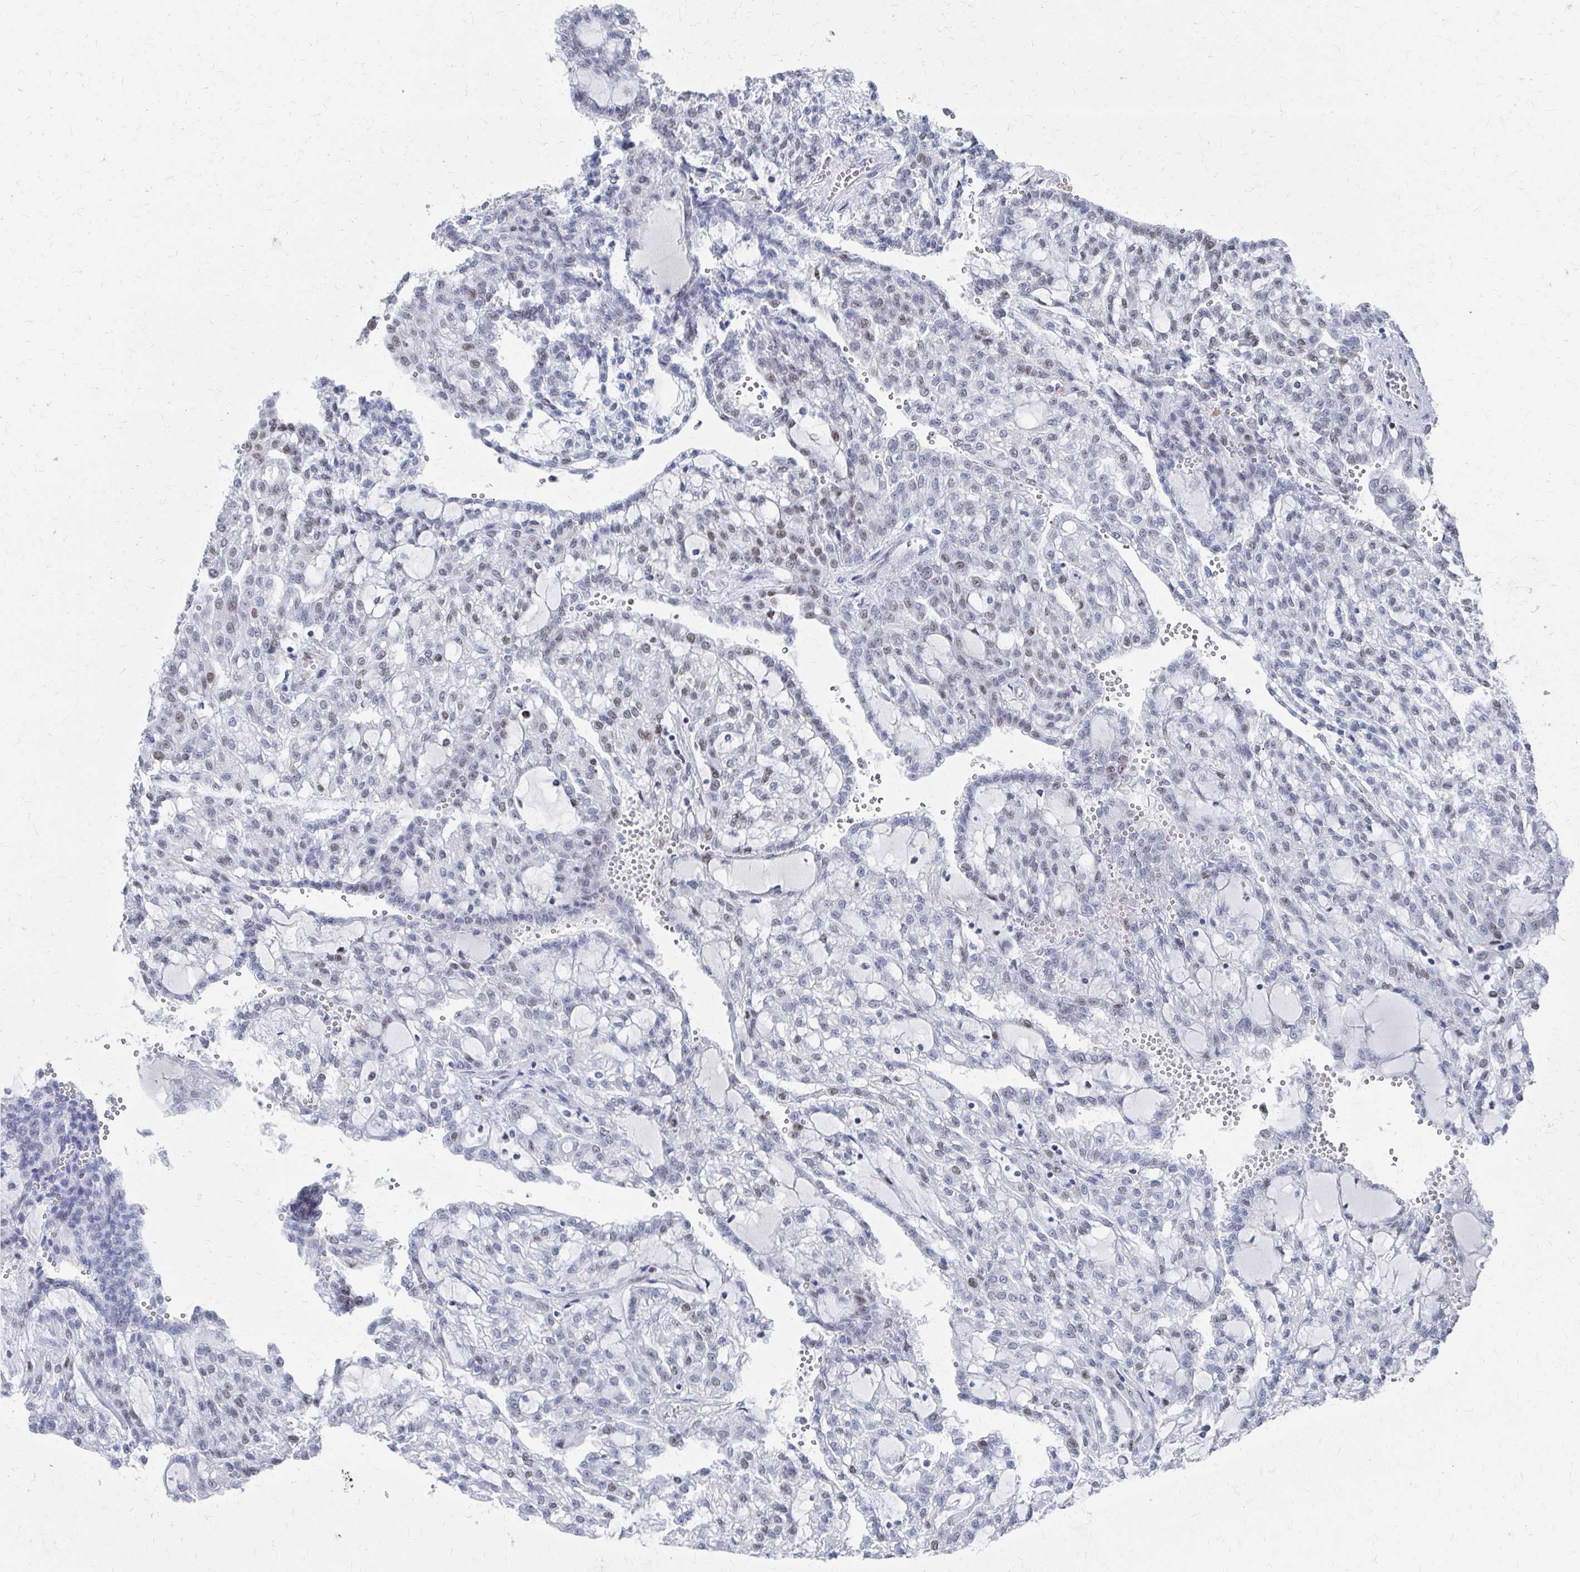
{"staining": {"intensity": "moderate", "quantity": "<25%", "location": "nuclear"}, "tissue": "renal cancer", "cell_type": "Tumor cells", "image_type": "cancer", "snomed": [{"axis": "morphology", "description": "Adenocarcinoma, NOS"}, {"axis": "topography", "description": "Kidney"}], "caption": "DAB (3,3'-diaminobenzidine) immunohistochemical staining of human adenocarcinoma (renal) shows moderate nuclear protein staining in approximately <25% of tumor cells.", "gene": "CDIN1", "patient": {"sex": "male", "age": 63}}